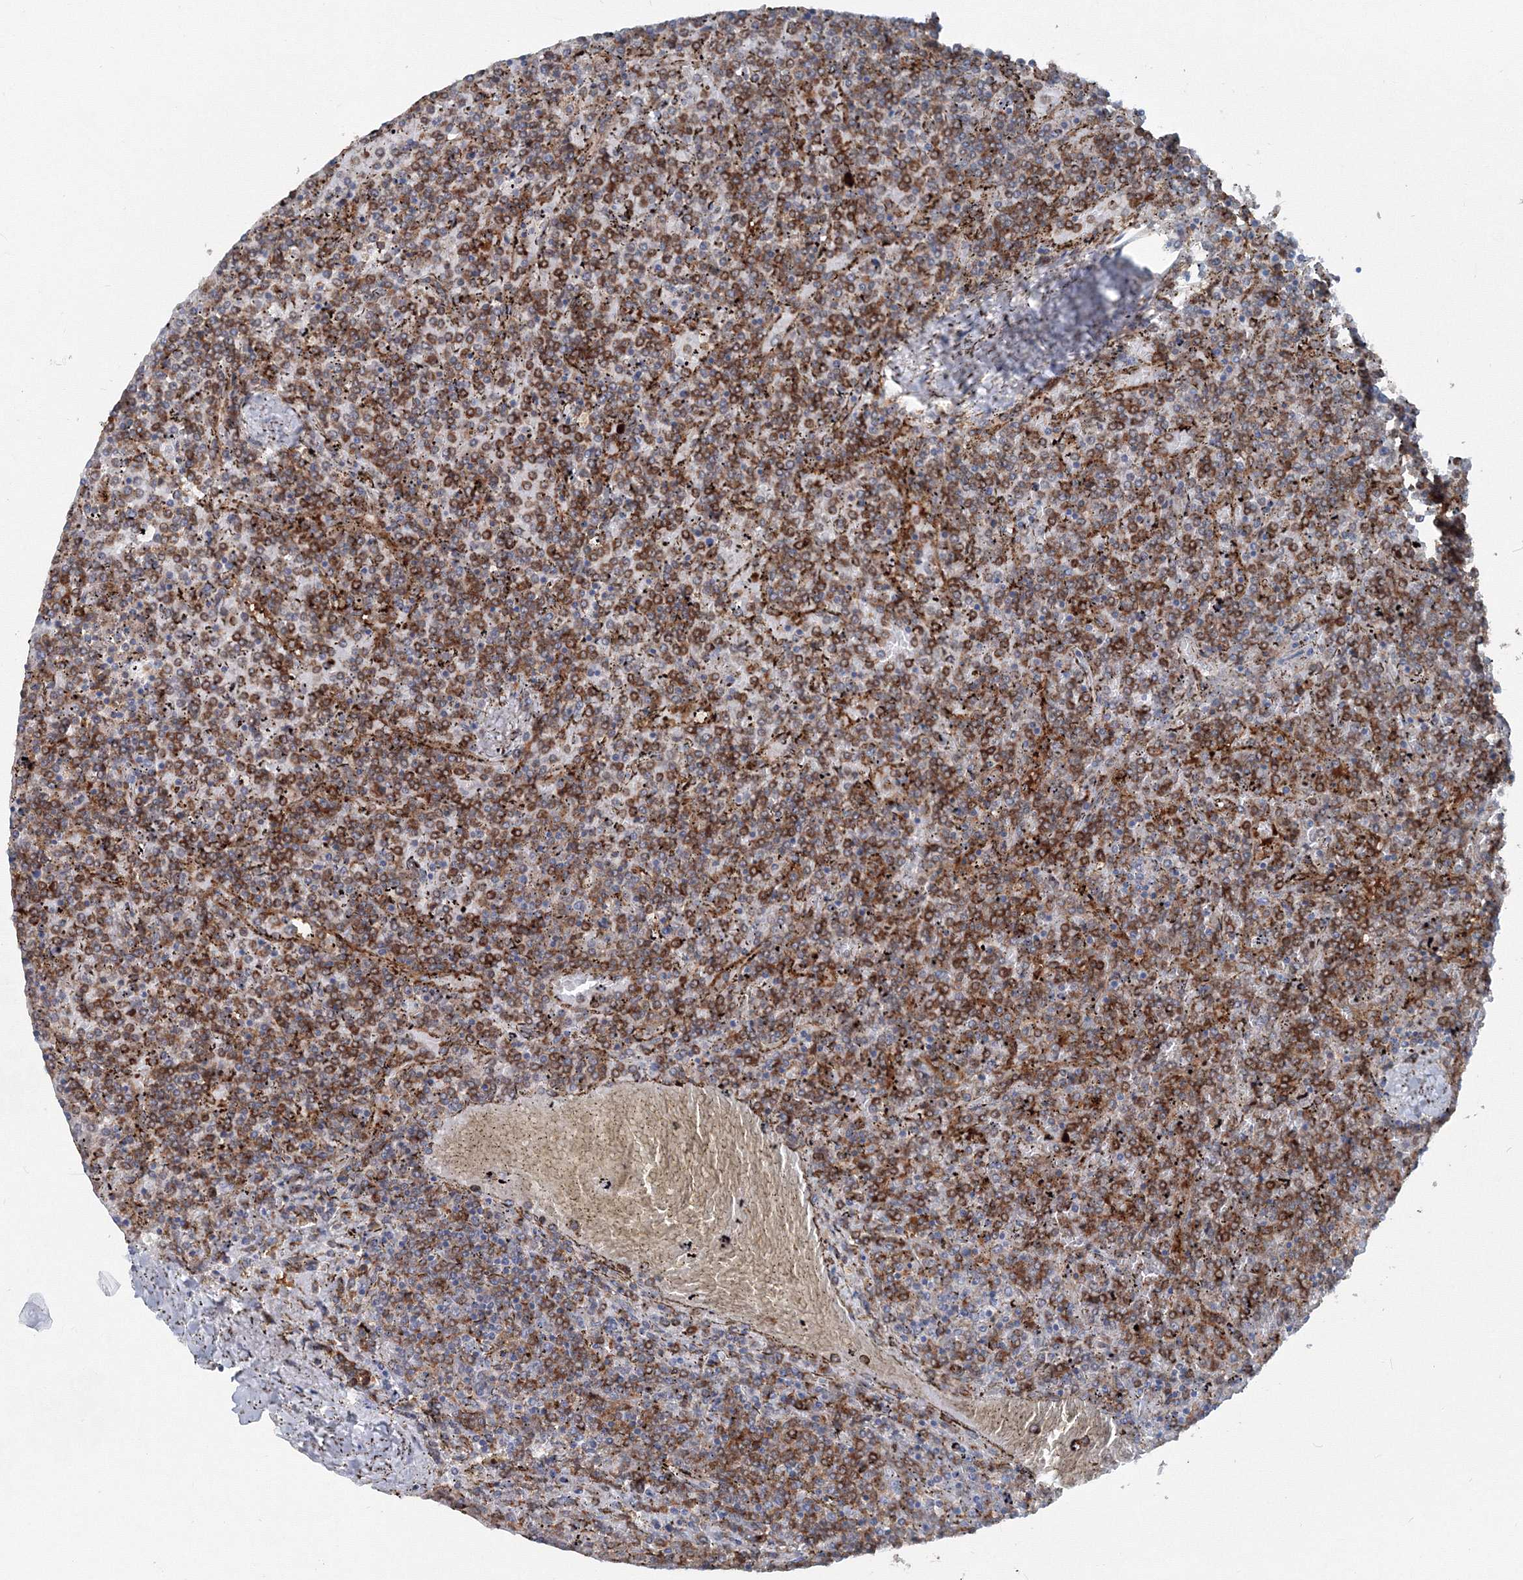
{"staining": {"intensity": "moderate", "quantity": ">75%", "location": "cytoplasmic/membranous"}, "tissue": "lymphoma", "cell_type": "Tumor cells", "image_type": "cancer", "snomed": [{"axis": "morphology", "description": "Malignant lymphoma, non-Hodgkin's type, Low grade"}, {"axis": "topography", "description": "Spleen"}], "caption": "IHC staining of lymphoma, which exhibits medium levels of moderate cytoplasmic/membranous expression in approximately >75% of tumor cells indicating moderate cytoplasmic/membranous protein staining. The staining was performed using DAB (3,3'-diaminobenzidine) (brown) for protein detection and nuclei were counterstained in hematoxylin (blue).", "gene": "TPRKB", "patient": {"sex": "female", "age": 19}}